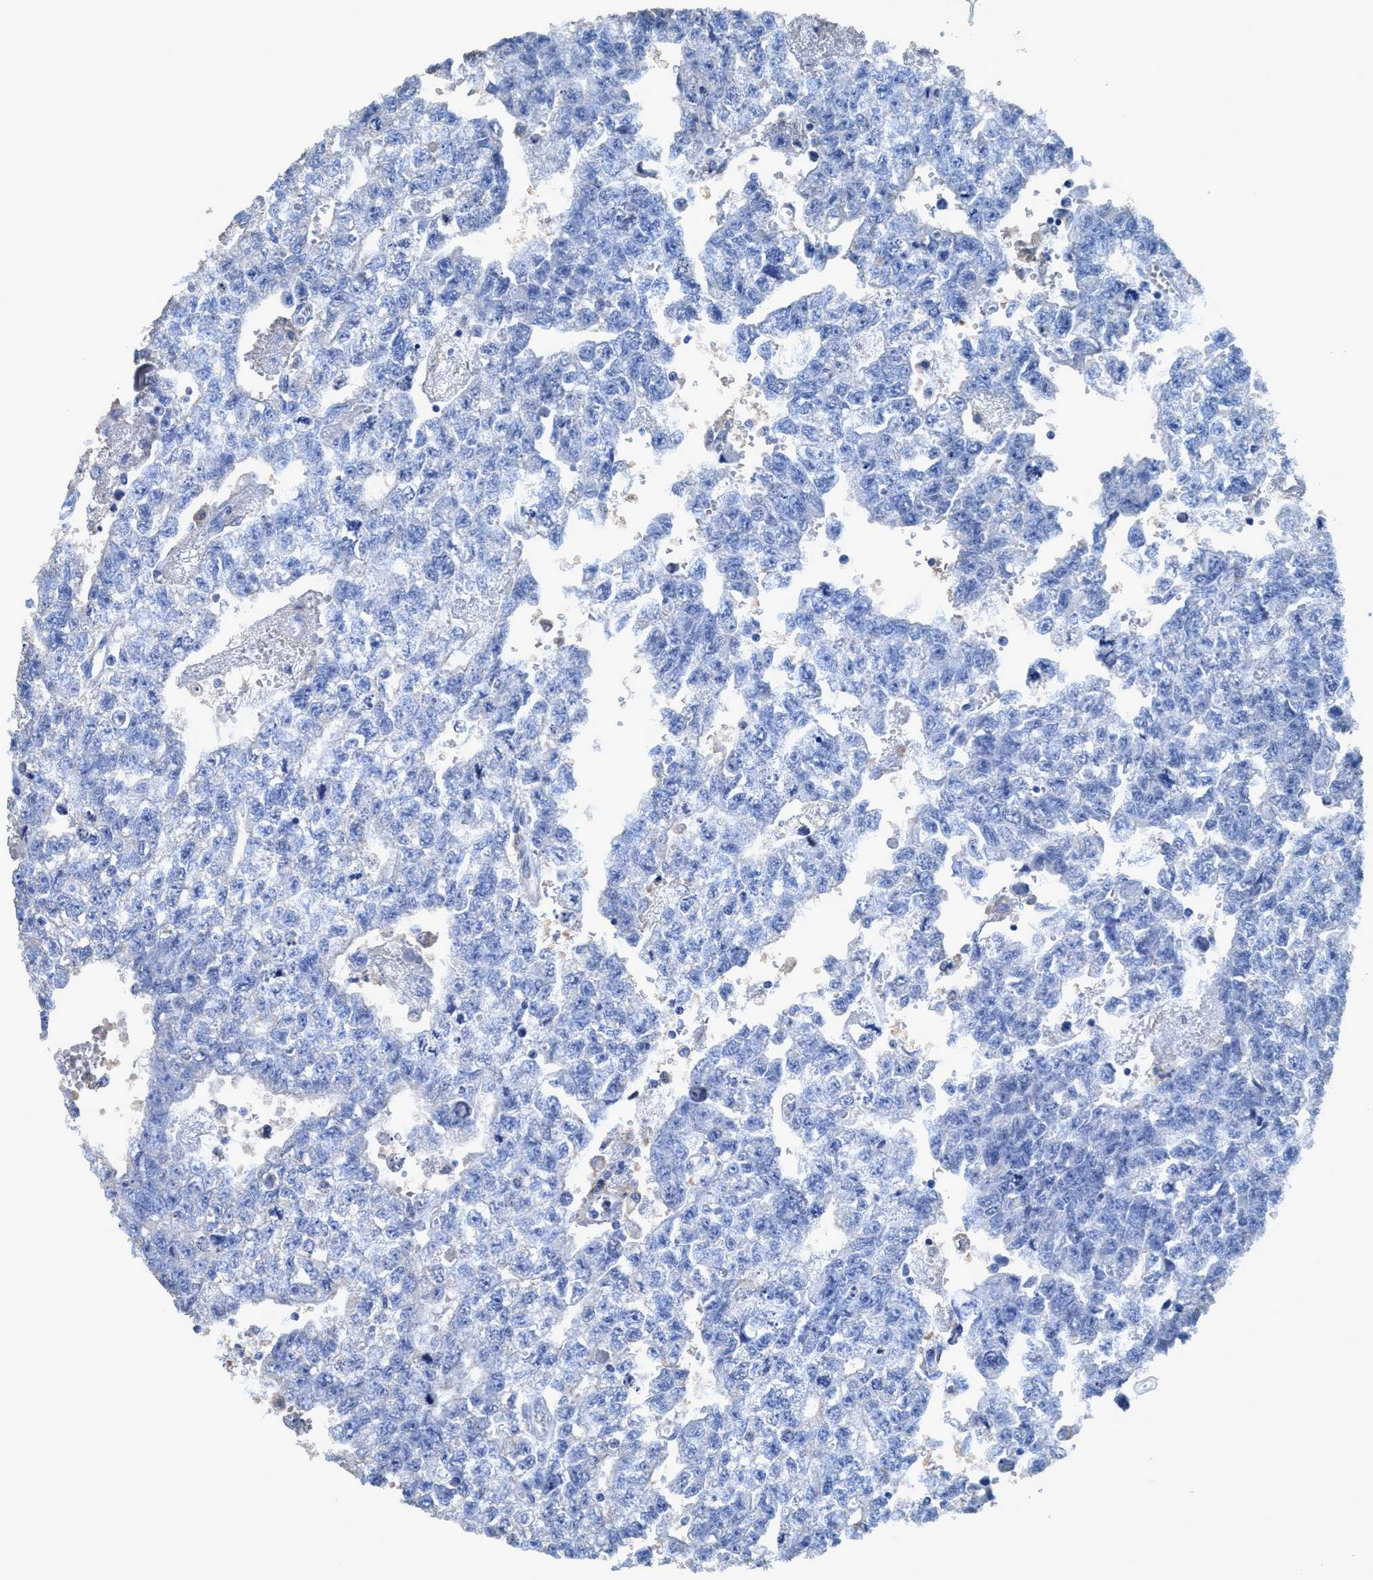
{"staining": {"intensity": "negative", "quantity": "none", "location": "none"}, "tissue": "testis cancer", "cell_type": "Tumor cells", "image_type": "cancer", "snomed": [{"axis": "morphology", "description": "Seminoma, NOS"}, {"axis": "morphology", "description": "Carcinoma, Embryonal, NOS"}, {"axis": "topography", "description": "Testis"}], "caption": "Micrograph shows no significant protein positivity in tumor cells of testis cancer (embryonal carcinoma).", "gene": "DNAI1", "patient": {"sex": "male", "age": 38}}